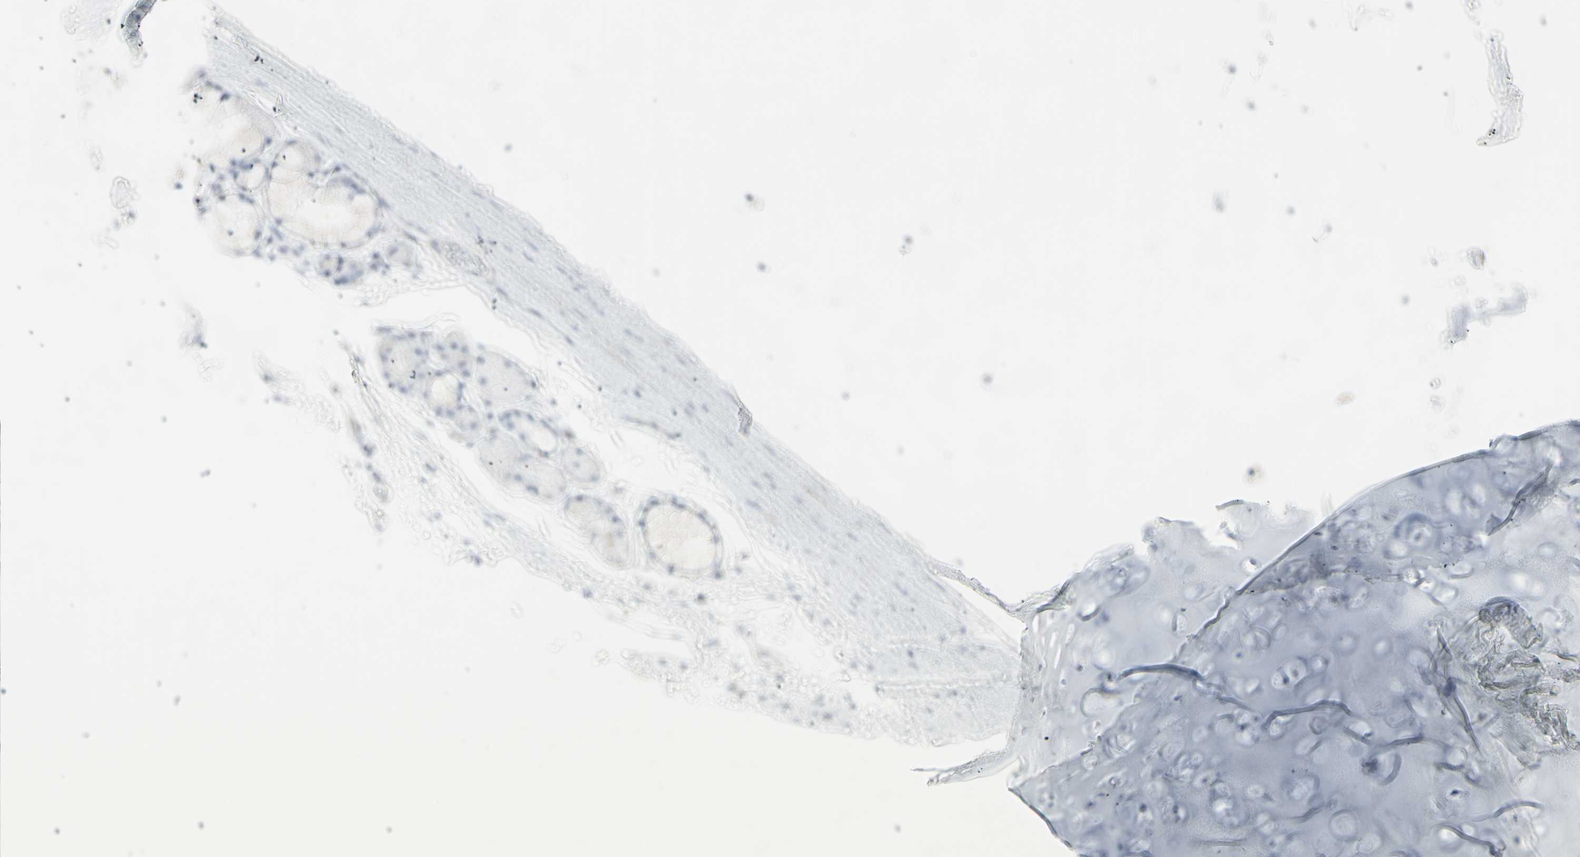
{"staining": {"intensity": "negative", "quantity": "none", "location": "none"}, "tissue": "adipose tissue", "cell_type": "Adipocytes", "image_type": "normal", "snomed": [{"axis": "morphology", "description": "Normal tissue, NOS"}, {"axis": "topography", "description": "Bronchus"}], "caption": "IHC histopathology image of normal human adipose tissue stained for a protein (brown), which shows no positivity in adipocytes. (DAB (3,3'-diaminobenzidine) immunohistochemistry (IHC) visualized using brightfield microscopy, high magnification).", "gene": "YBX2", "patient": {"sex": "female", "age": 73}}